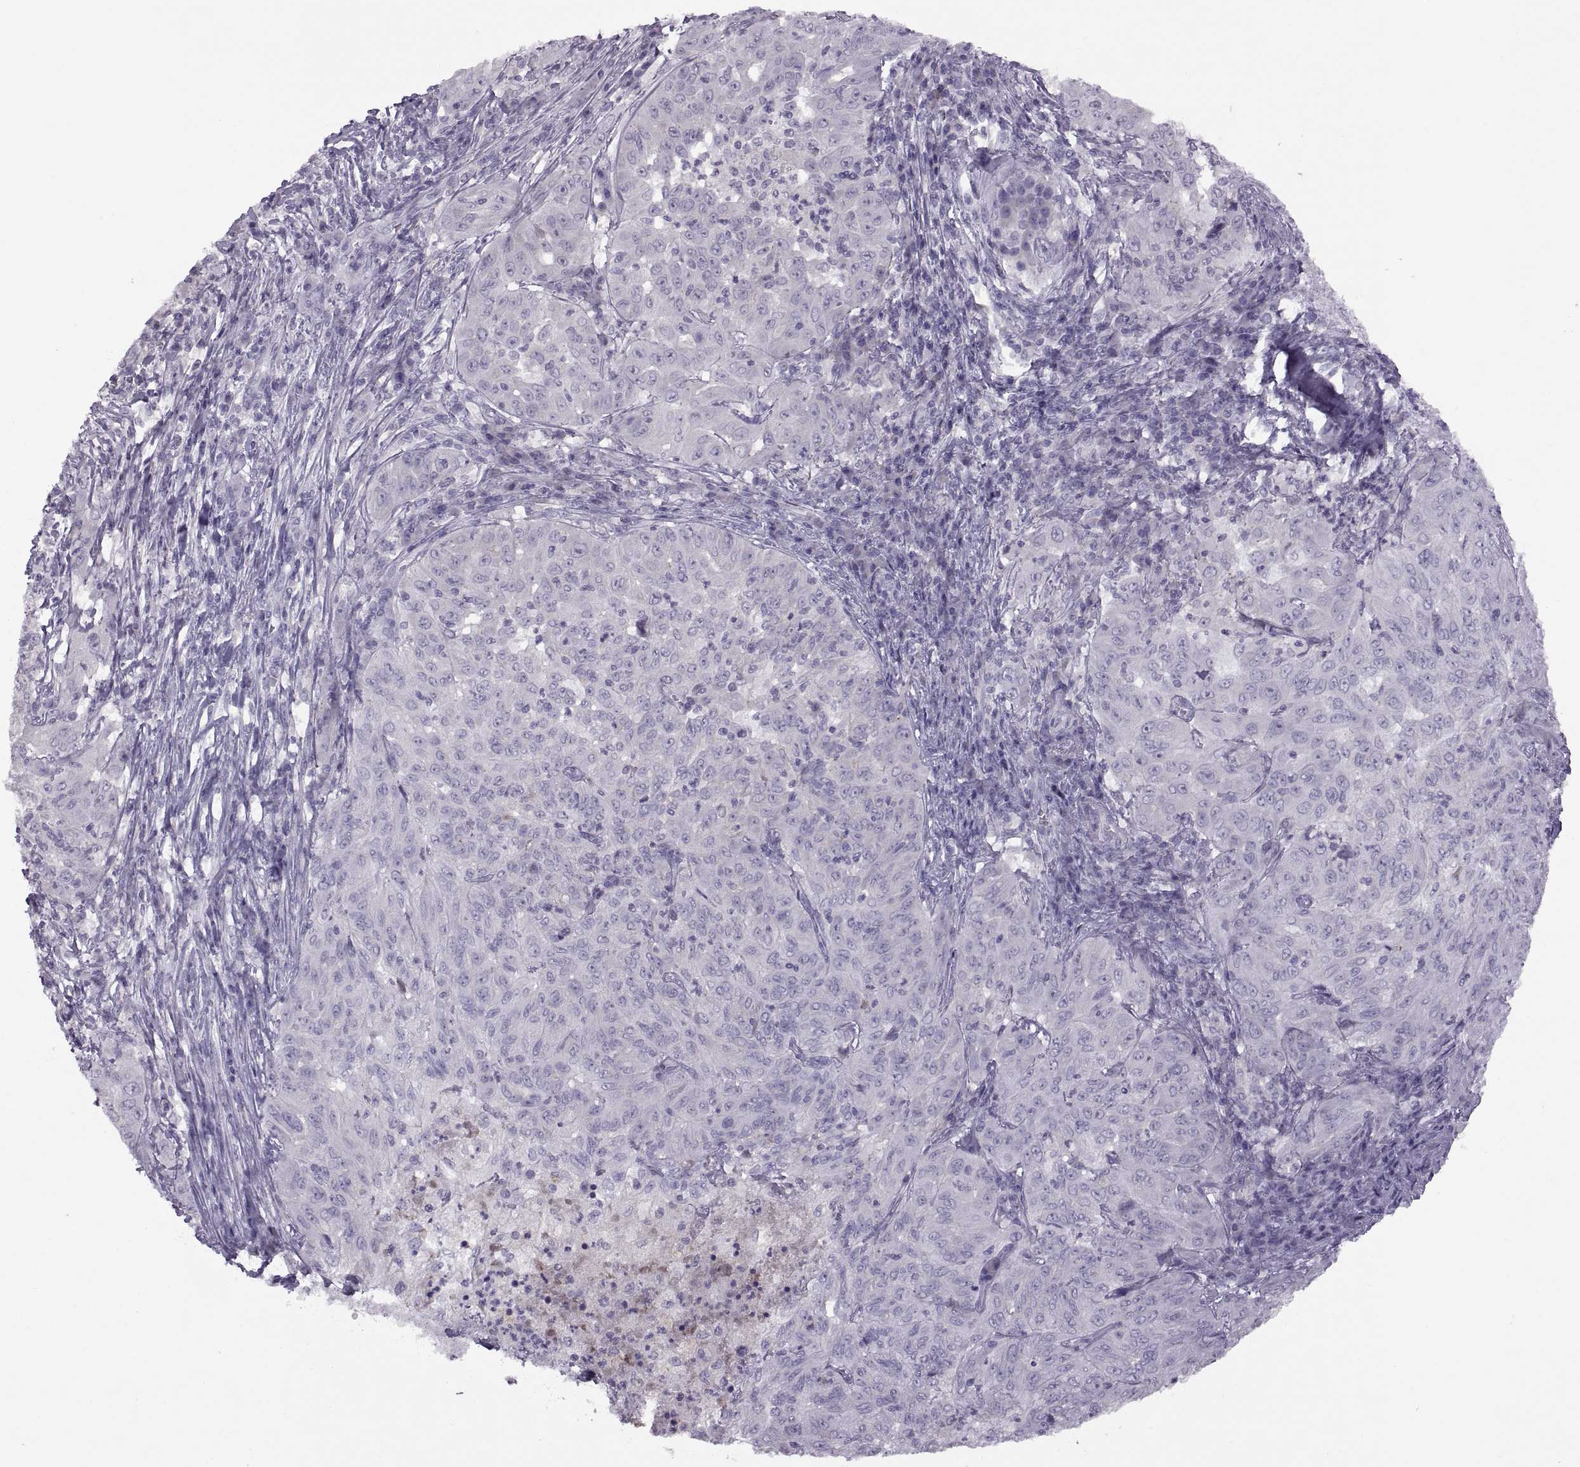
{"staining": {"intensity": "negative", "quantity": "none", "location": "none"}, "tissue": "pancreatic cancer", "cell_type": "Tumor cells", "image_type": "cancer", "snomed": [{"axis": "morphology", "description": "Adenocarcinoma, NOS"}, {"axis": "topography", "description": "Pancreas"}], "caption": "Tumor cells are negative for protein expression in human pancreatic cancer. (Stains: DAB immunohistochemistry with hematoxylin counter stain, Microscopy: brightfield microscopy at high magnification).", "gene": "RSPH6A", "patient": {"sex": "male", "age": 63}}